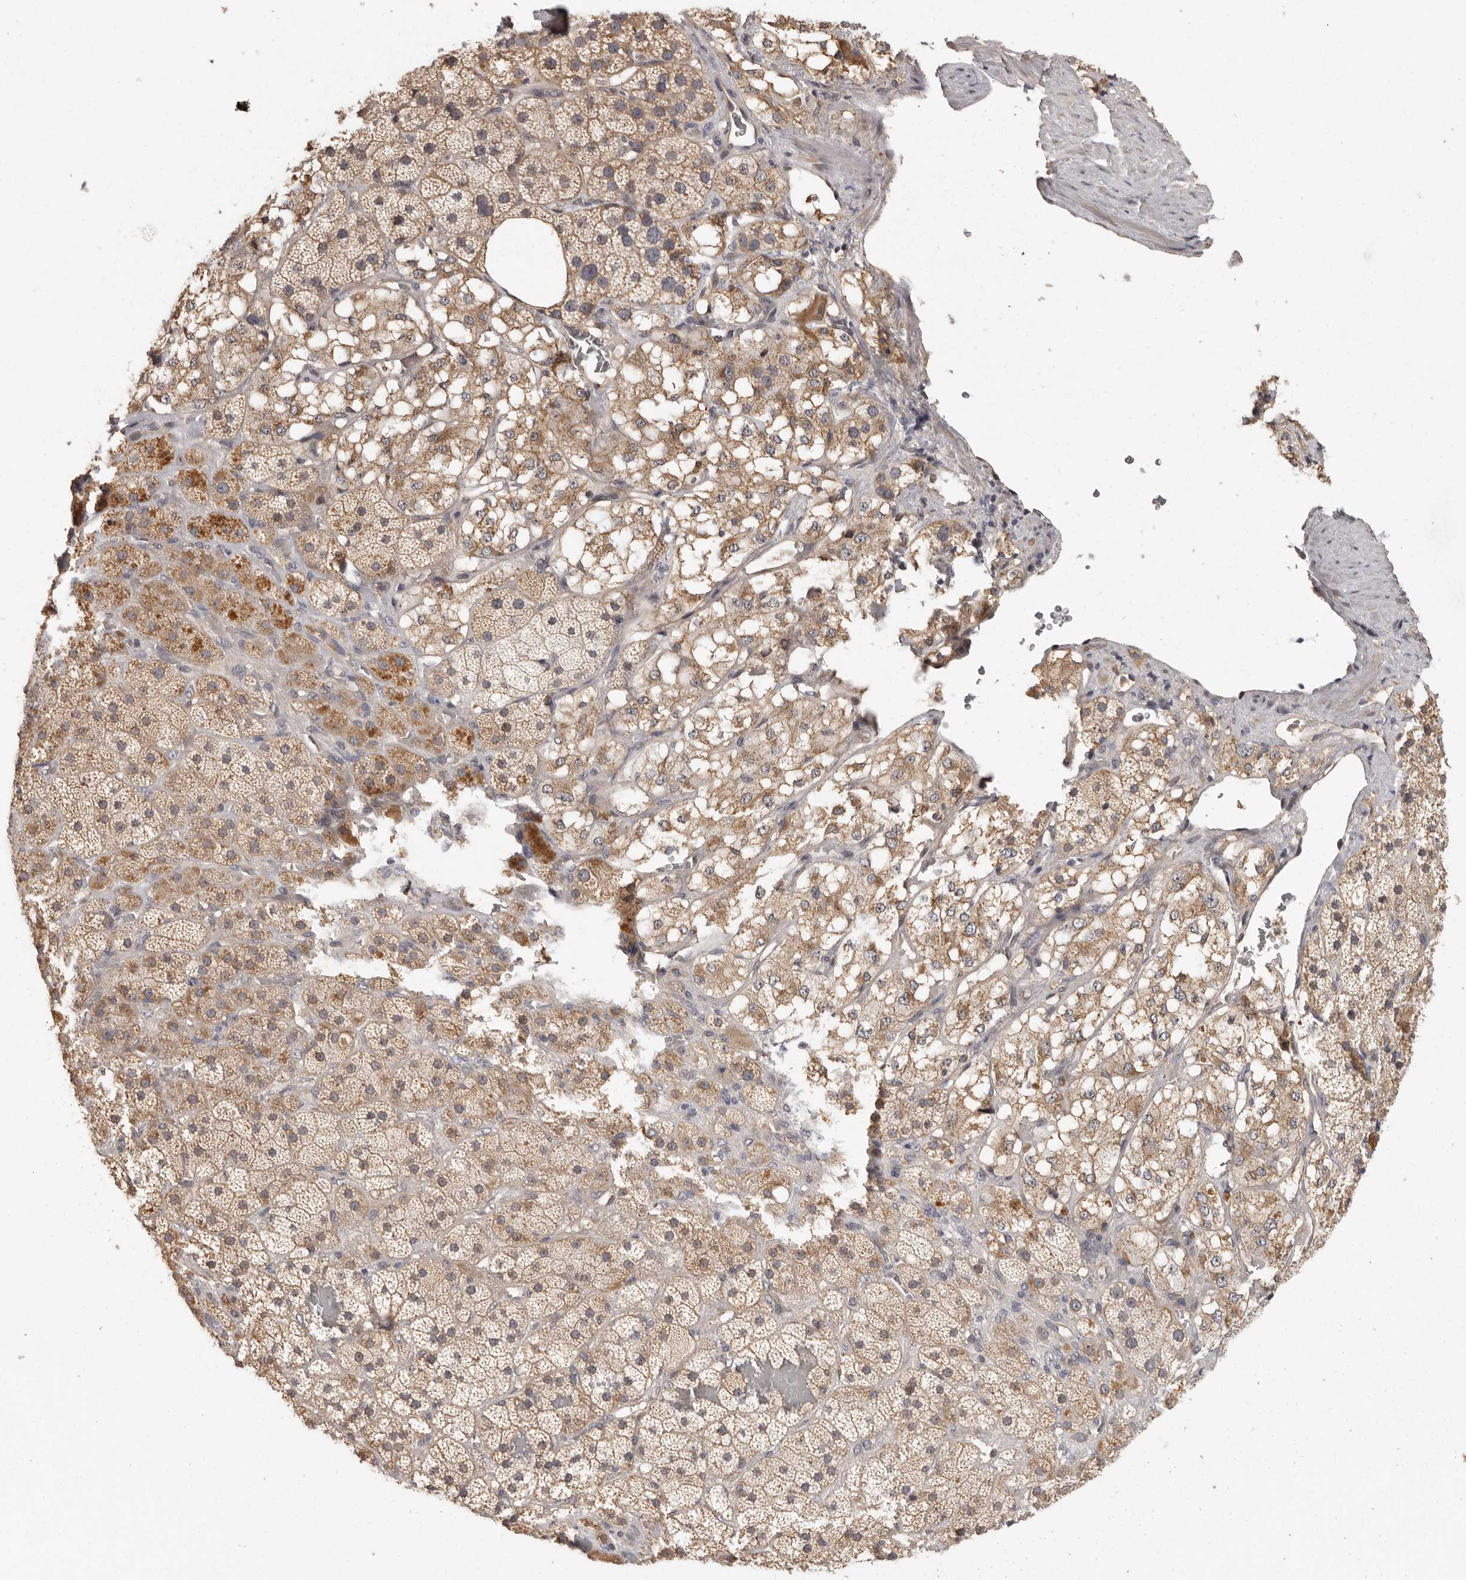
{"staining": {"intensity": "moderate", "quantity": ">75%", "location": "cytoplasmic/membranous"}, "tissue": "adrenal gland", "cell_type": "Glandular cells", "image_type": "normal", "snomed": [{"axis": "morphology", "description": "Normal tissue, NOS"}, {"axis": "topography", "description": "Adrenal gland"}], "caption": "Moderate cytoplasmic/membranous staining is present in approximately >75% of glandular cells in benign adrenal gland. The staining is performed using DAB (3,3'-diaminobenzidine) brown chromogen to label protein expression. The nuclei are counter-stained blue using hematoxylin.", "gene": "BAIAP2", "patient": {"sex": "male", "age": 57}}